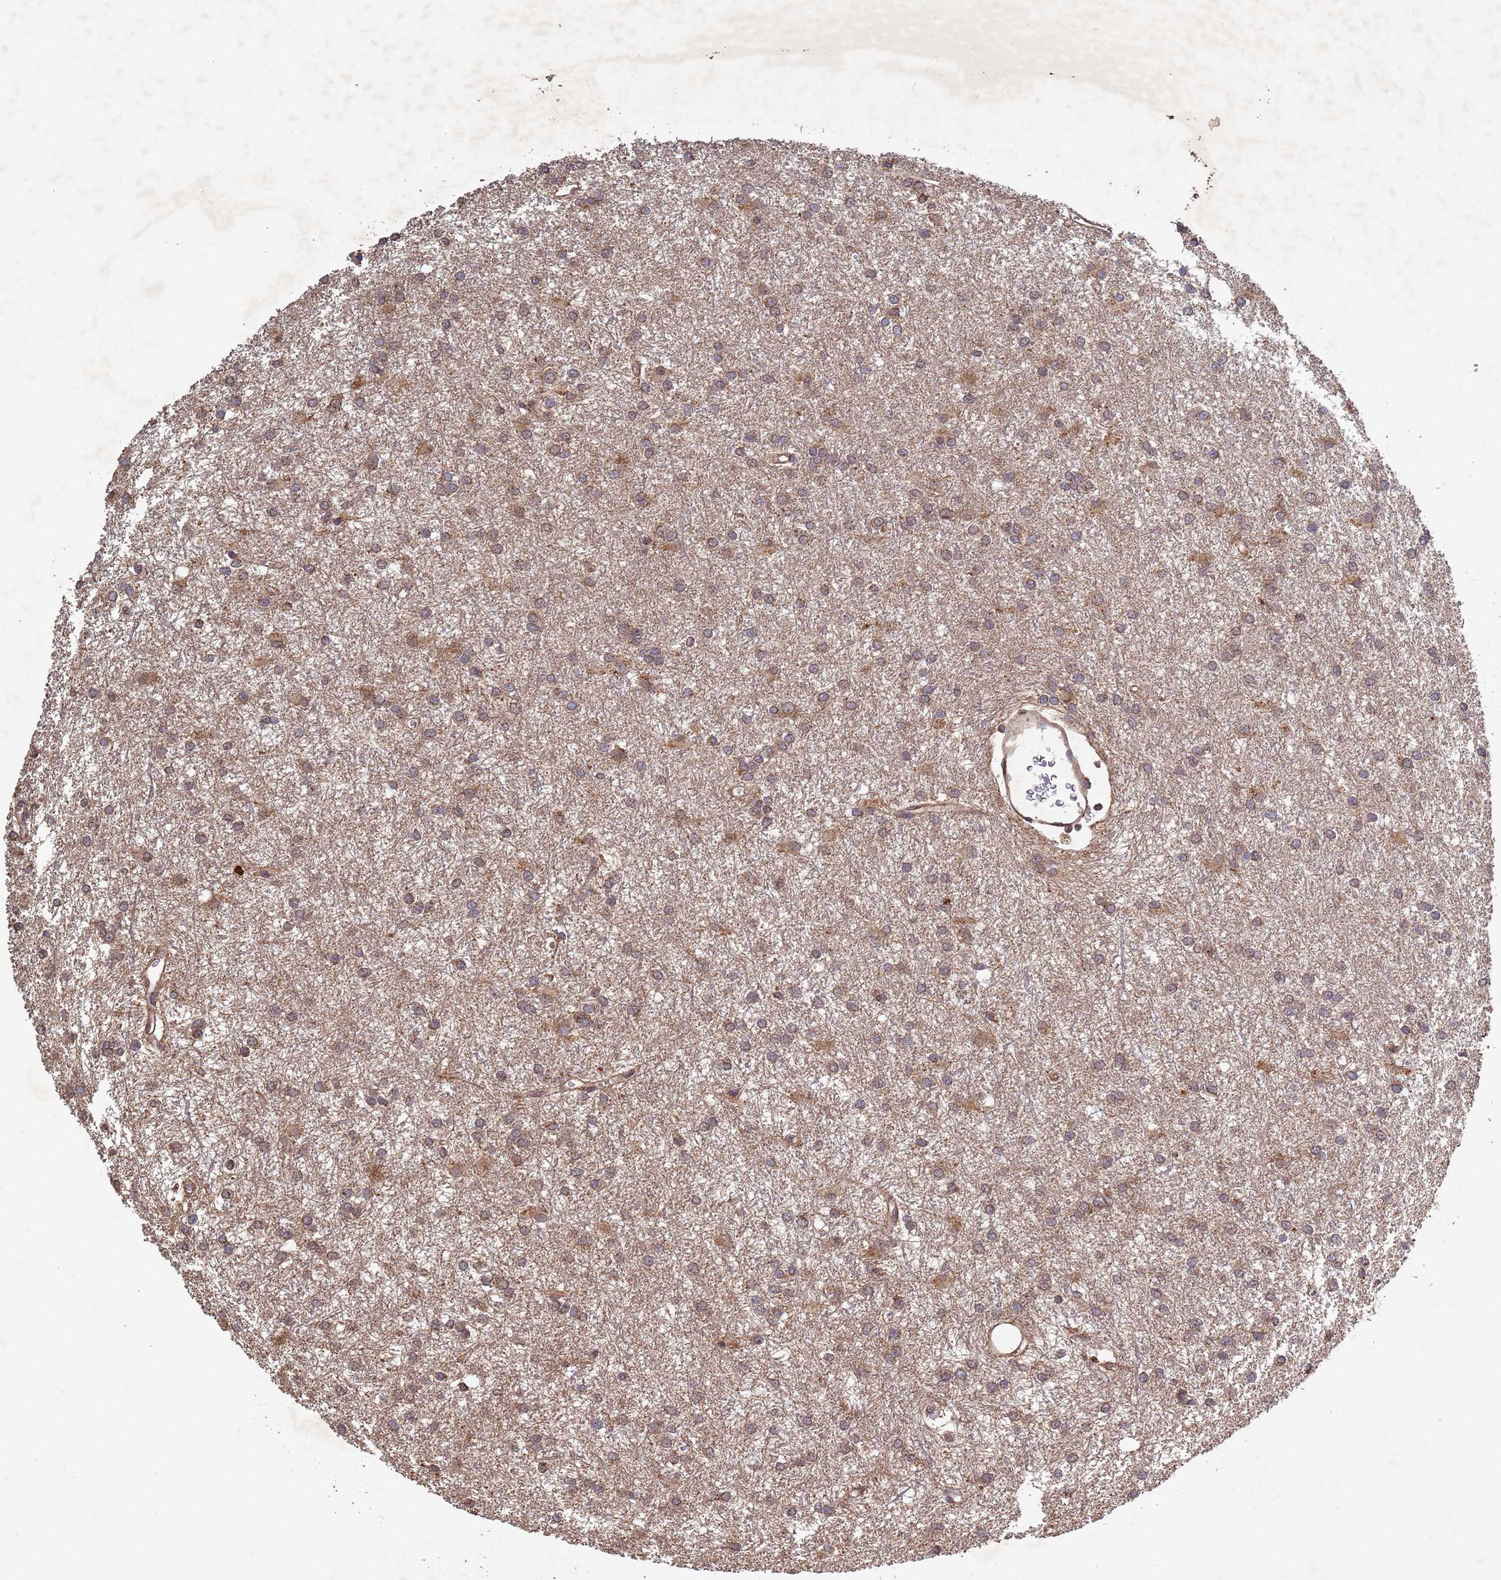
{"staining": {"intensity": "moderate", "quantity": ">75%", "location": "cytoplasmic/membranous"}, "tissue": "glioma", "cell_type": "Tumor cells", "image_type": "cancer", "snomed": [{"axis": "morphology", "description": "Glioma, malignant, High grade"}, {"axis": "topography", "description": "Brain"}], "caption": "Immunohistochemistry (IHC) histopathology image of human malignant glioma (high-grade) stained for a protein (brown), which shows medium levels of moderate cytoplasmic/membranous staining in approximately >75% of tumor cells.", "gene": "FASTKD1", "patient": {"sex": "female", "age": 50}}